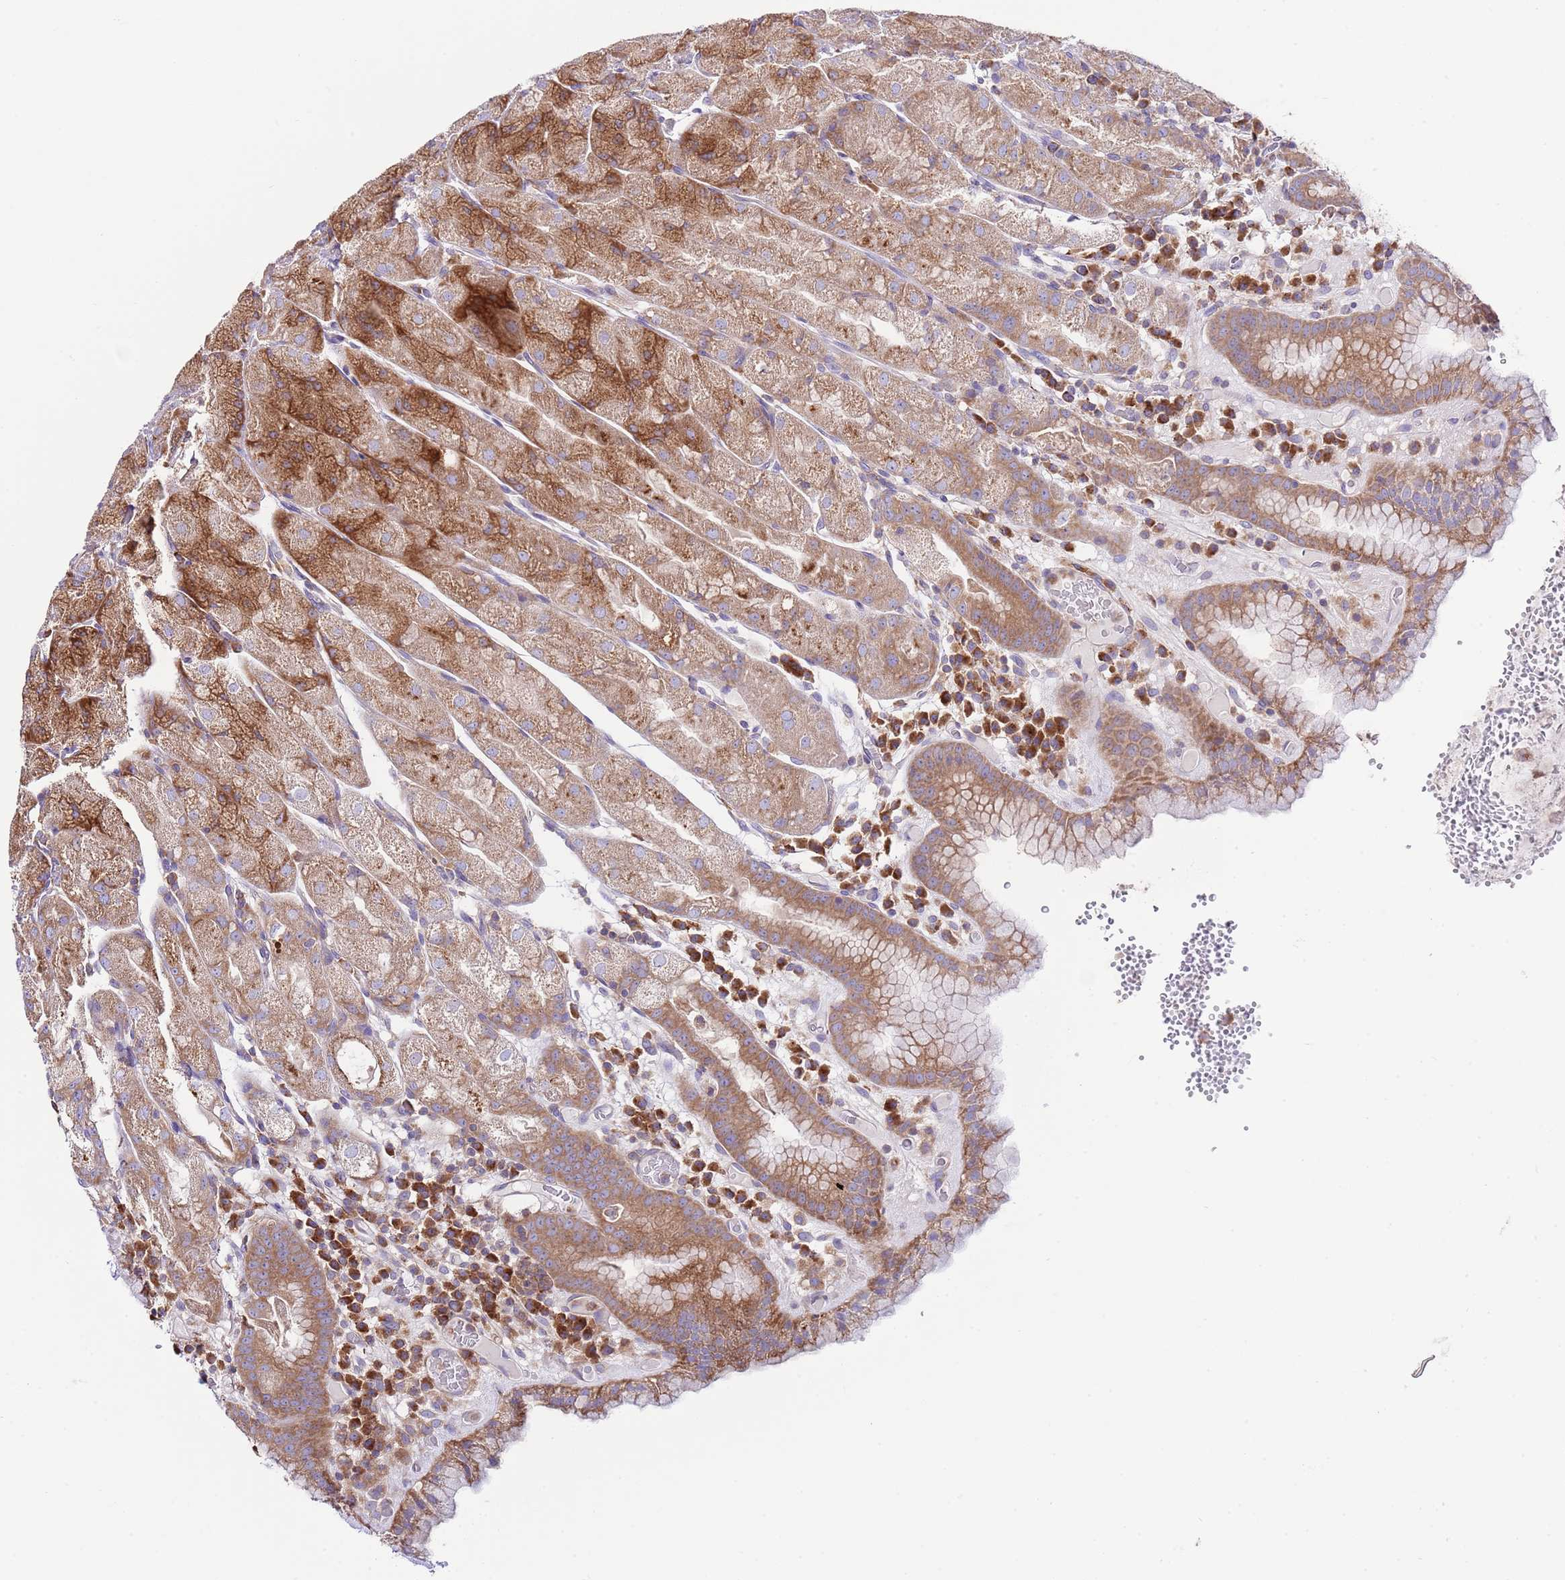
{"staining": {"intensity": "strong", "quantity": "25%-75%", "location": "cytoplasmic/membranous"}, "tissue": "stomach", "cell_type": "Glandular cells", "image_type": "normal", "snomed": [{"axis": "morphology", "description": "Normal tissue, NOS"}, {"axis": "topography", "description": "Stomach, upper"}], "caption": "Immunohistochemistry (IHC) of unremarkable stomach shows high levels of strong cytoplasmic/membranous positivity in about 25%-75% of glandular cells.", "gene": "RPS10", "patient": {"sex": "male", "age": 52}}